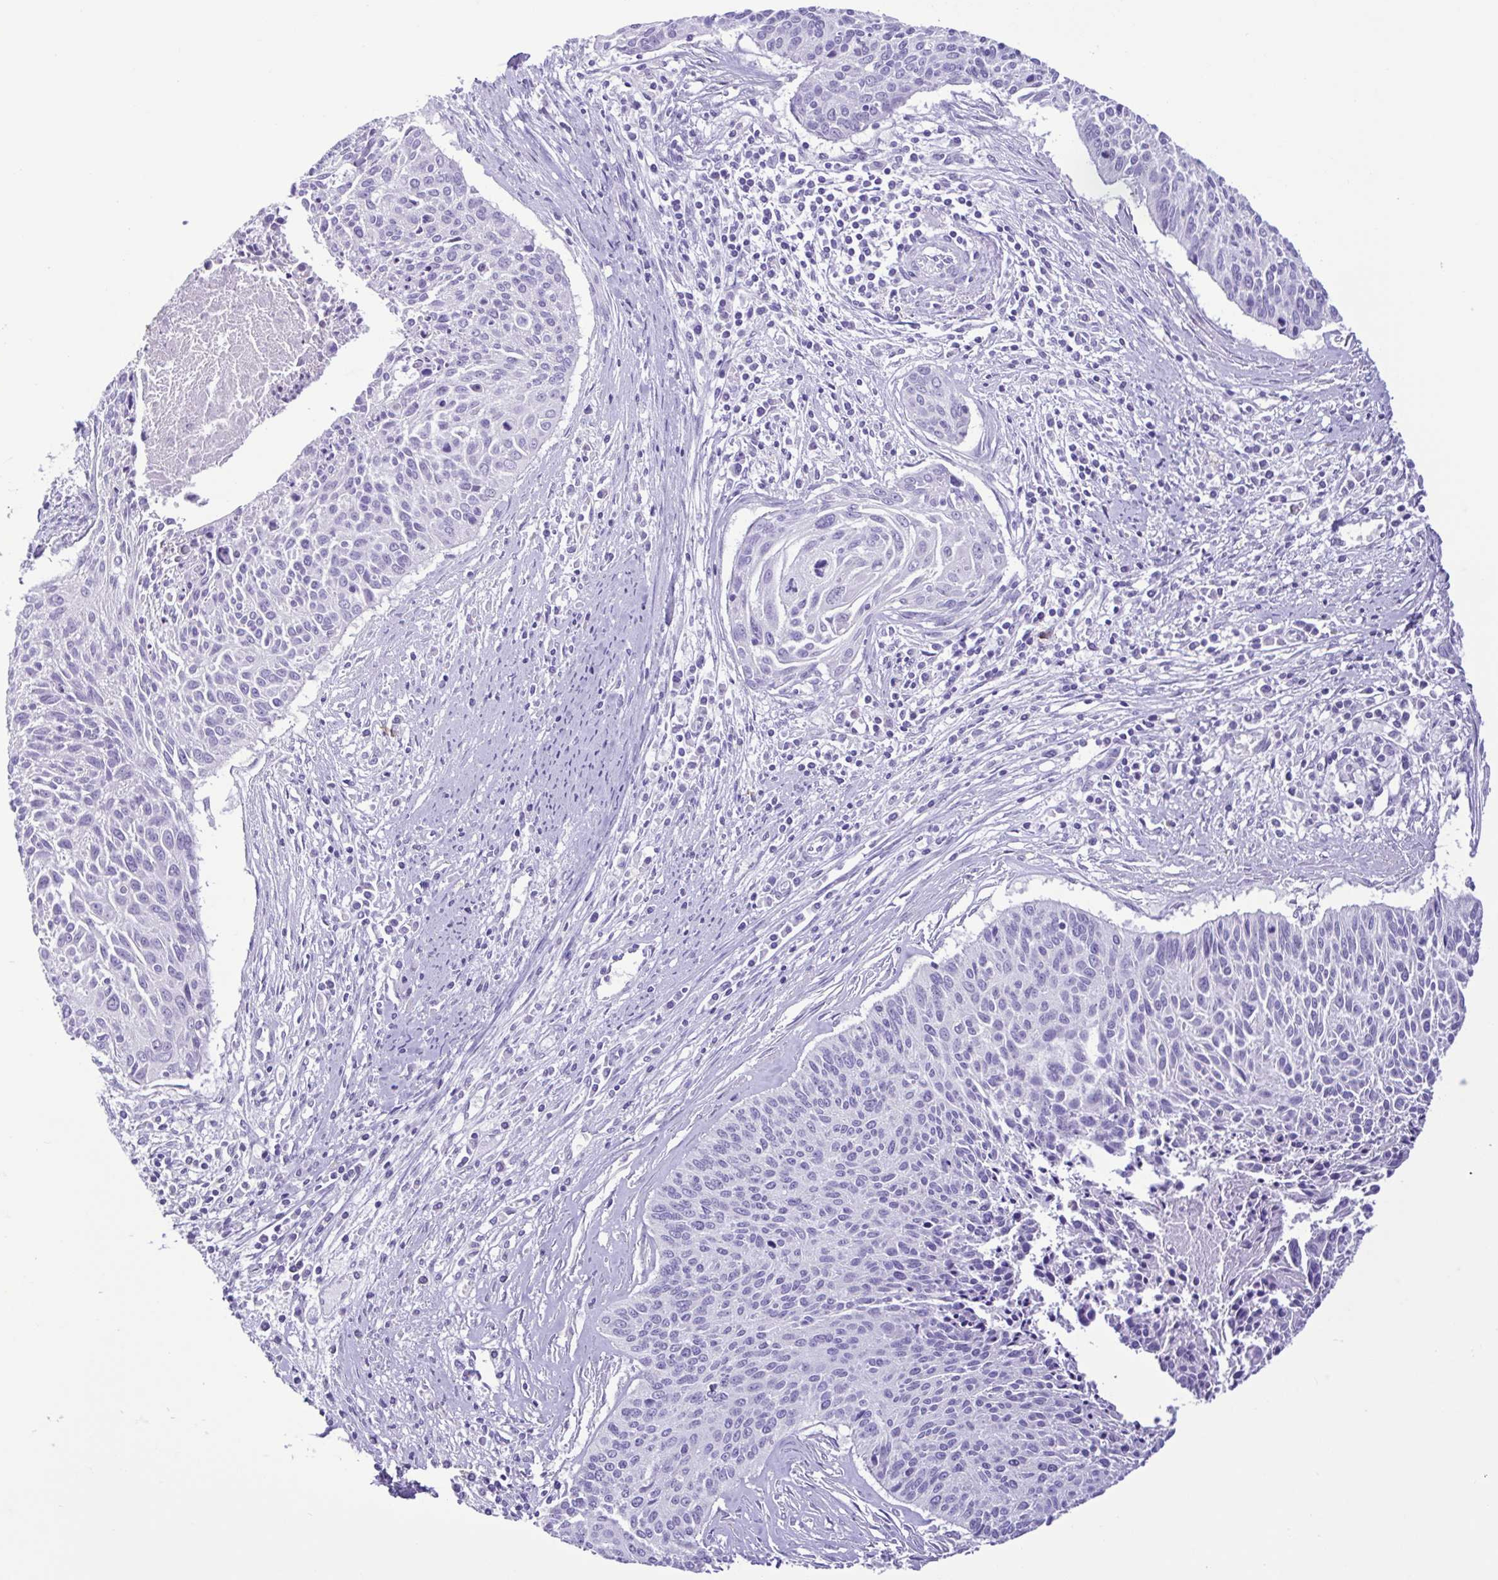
{"staining": {"intensity": "negative", "quantity": "none", "location": "none"}, "tissue": "cervical cancer", "cell_type": "Tumor cells", "image_type": "cancer", "snomed": [{"axis": "morphology", "description": "Squamous cell carcinoma, NOS"}, {"axis": "topography", "description": "Cervix"}], "caption": "Cervical cancer stained for a protein using immunohistochemistry demonstrates no staining tumor cells.", "gene": "CBY2", "patient": {"sex": "female", "age": 55}}